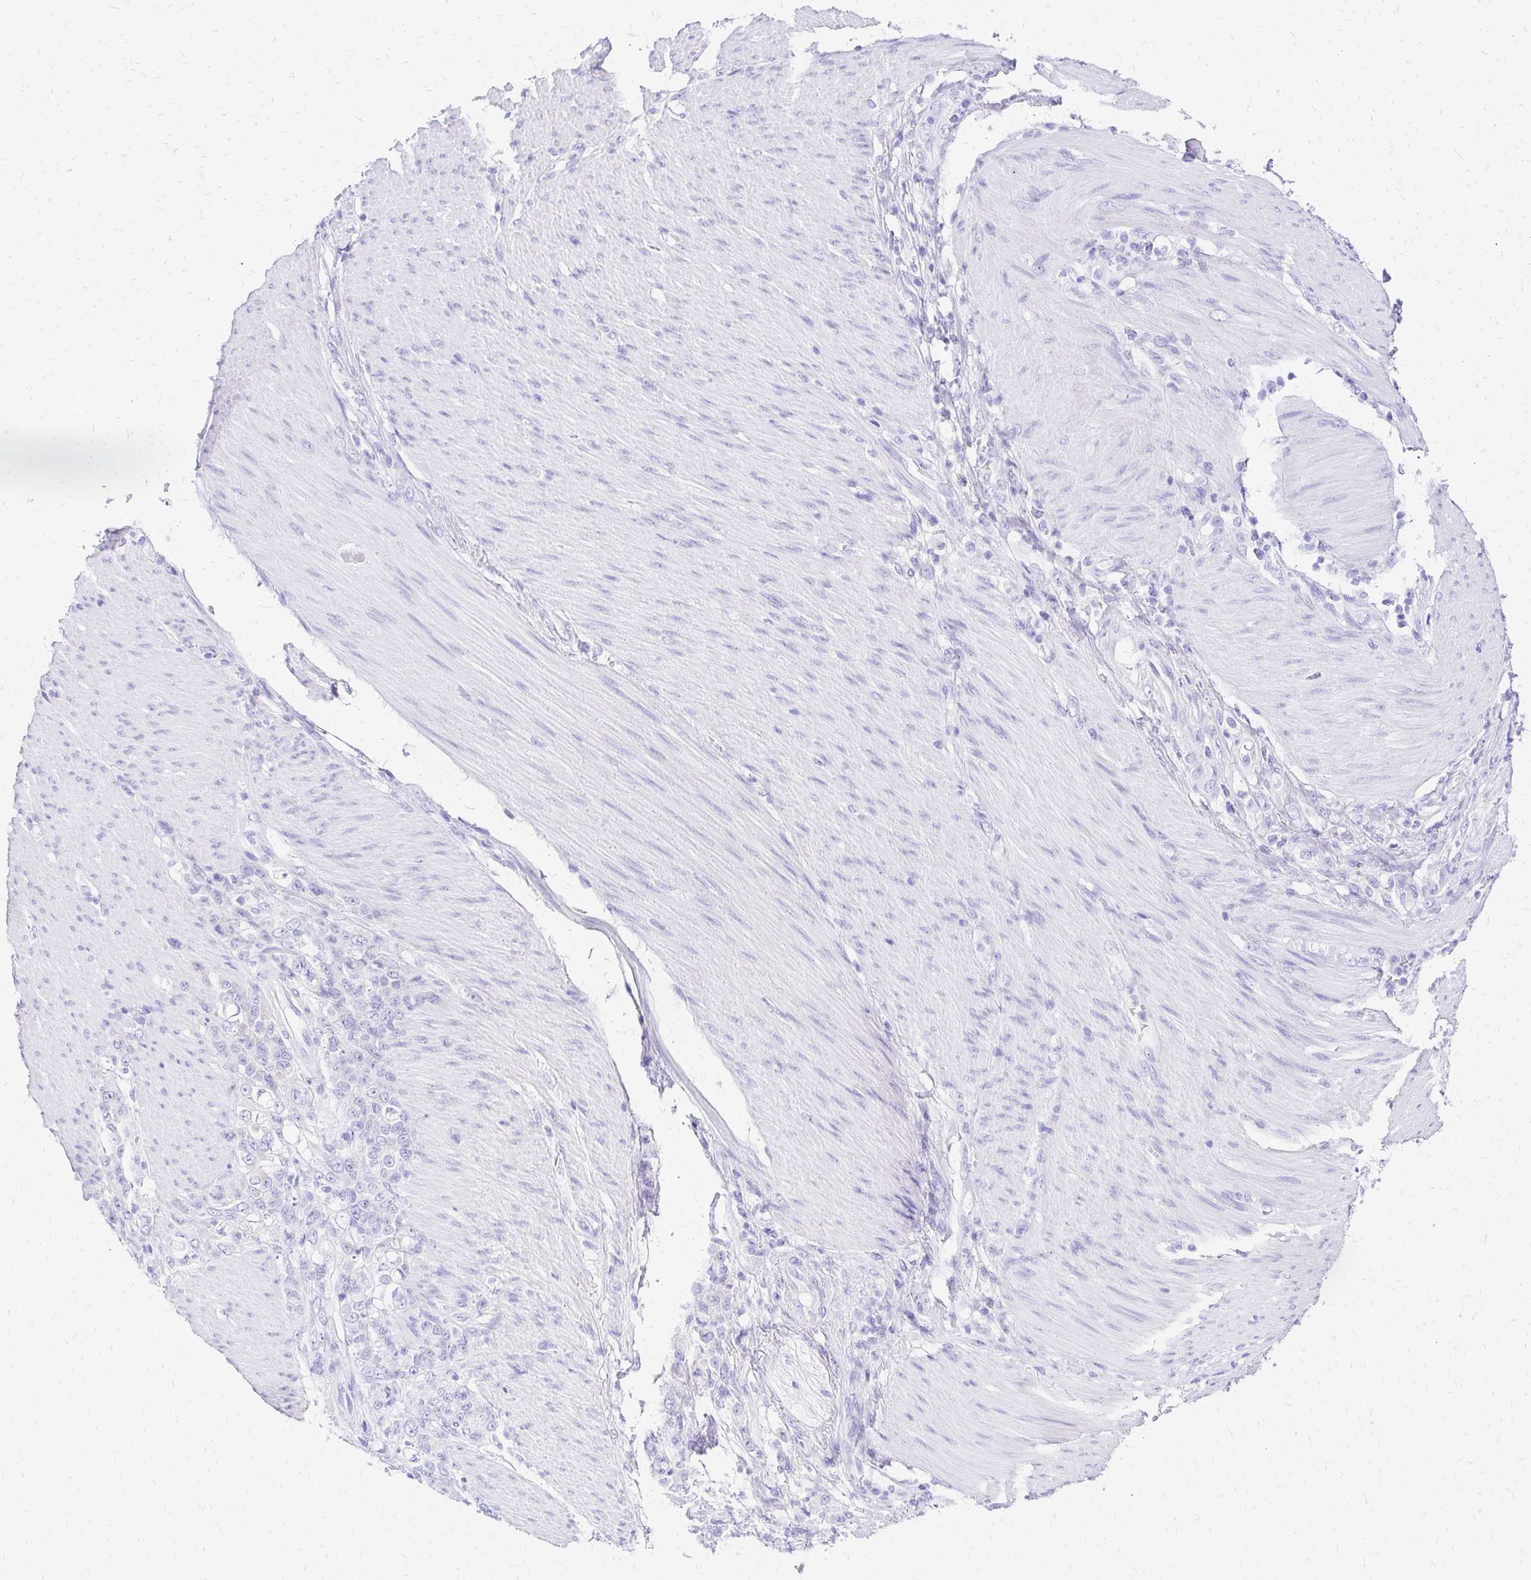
{"staining": {"intensity": "negative", "quantity": "none", "location": "none"}, "tissue": "stomach cancer", "cell_type": "Tumor cells", "image_type": "cancer", "snomed": [{"axis": "morphology", "description": "Adenocarcinoma, NOS"}, {"axis": "topography", "description": "Stomach"}], "caption": "A histopathology image of human stomach adenocarcinoma is negative for staining in tumor cells. (Stains: DAB immunohistochemistry (IHC) with hematoxylin counter stain, Microscopy: brightfield microscopy at high magnification).", "gene": "S100G", "patient": {"sex": "female", "age": 79}}